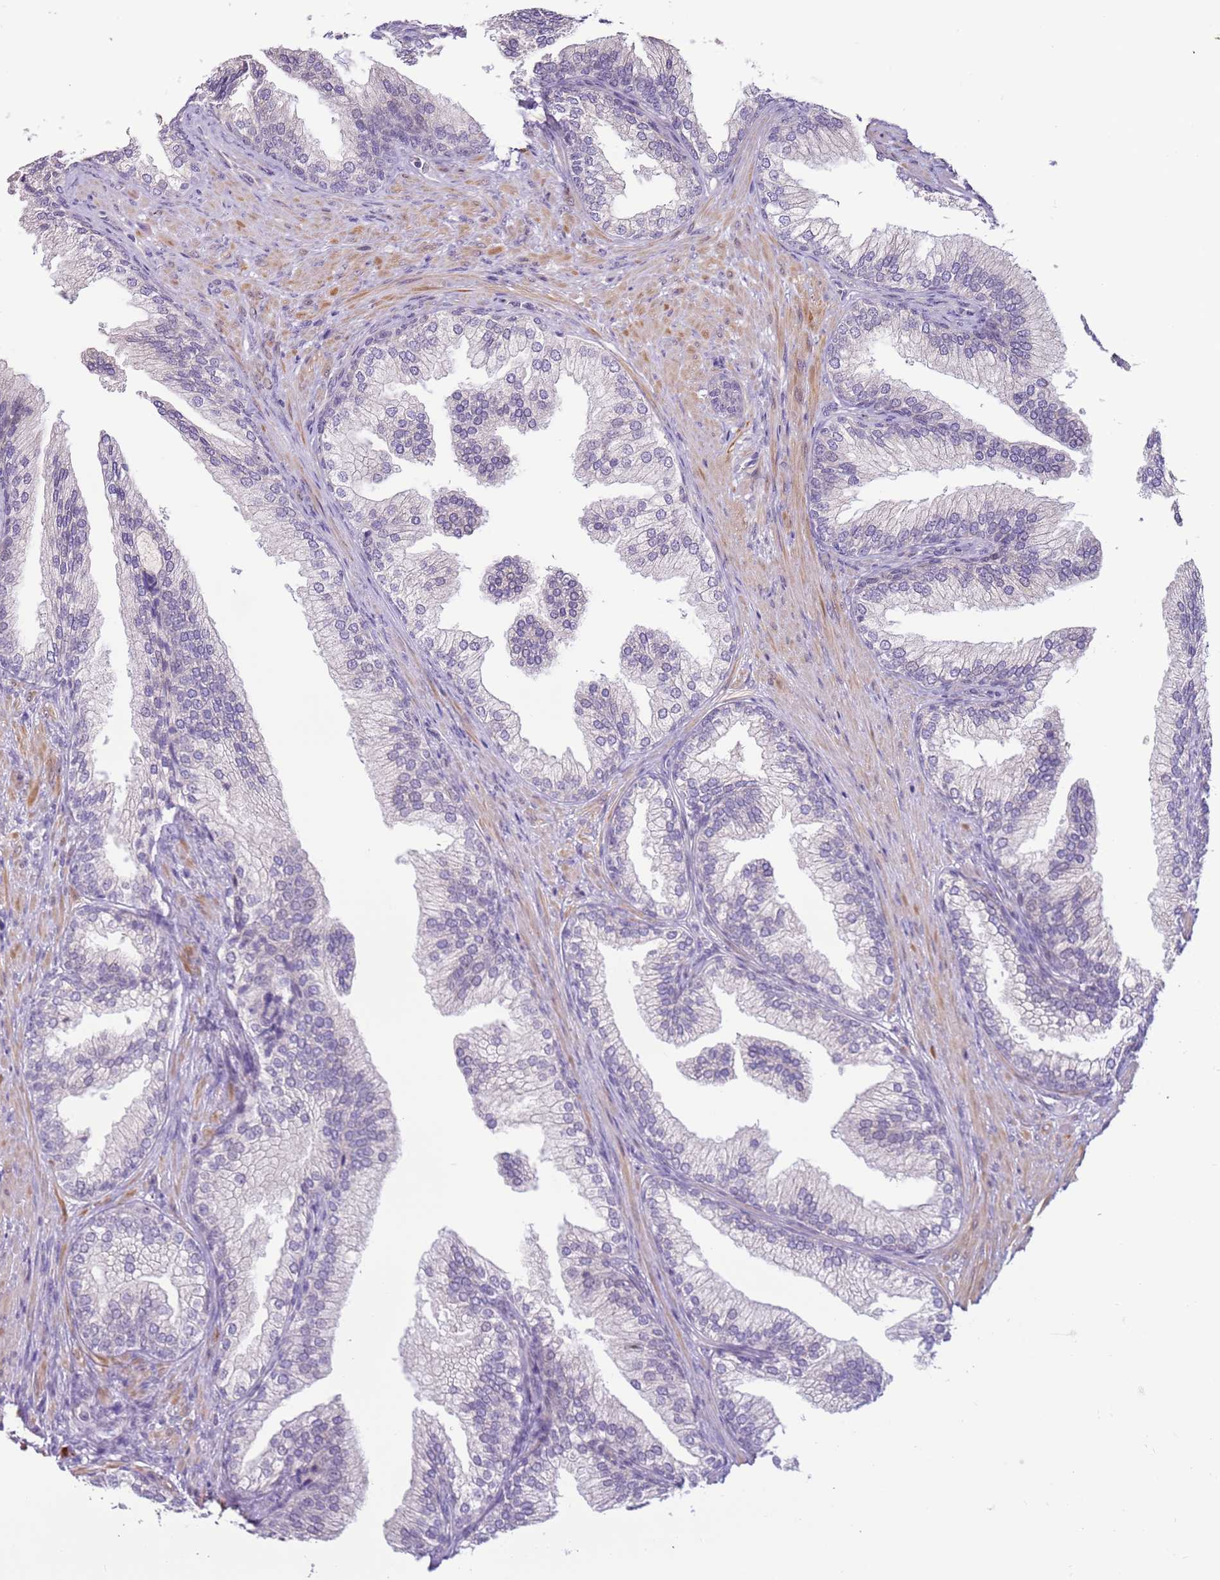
{"staining": {"intensity": "negative", "quantity": "none", "location": "none"}, "tissue": "prostate", "cell_type": "Glandular cells", "image_type": "normal", "snomed": [{"axis": "morphology", "description": "Normal tissue, NOS"}, {"axis": "topography", "description": "Prostate"}], "caption": "Histopathology image shows no protein expression in glandular cells of unremarkable prostate. (DAB (3,3'-diaminobenzidine) immunohistochemistry (IHC) with hematoxylin counter stain).", "gene": "UCMA", "patient": {"sex": "male", "age": 76}}